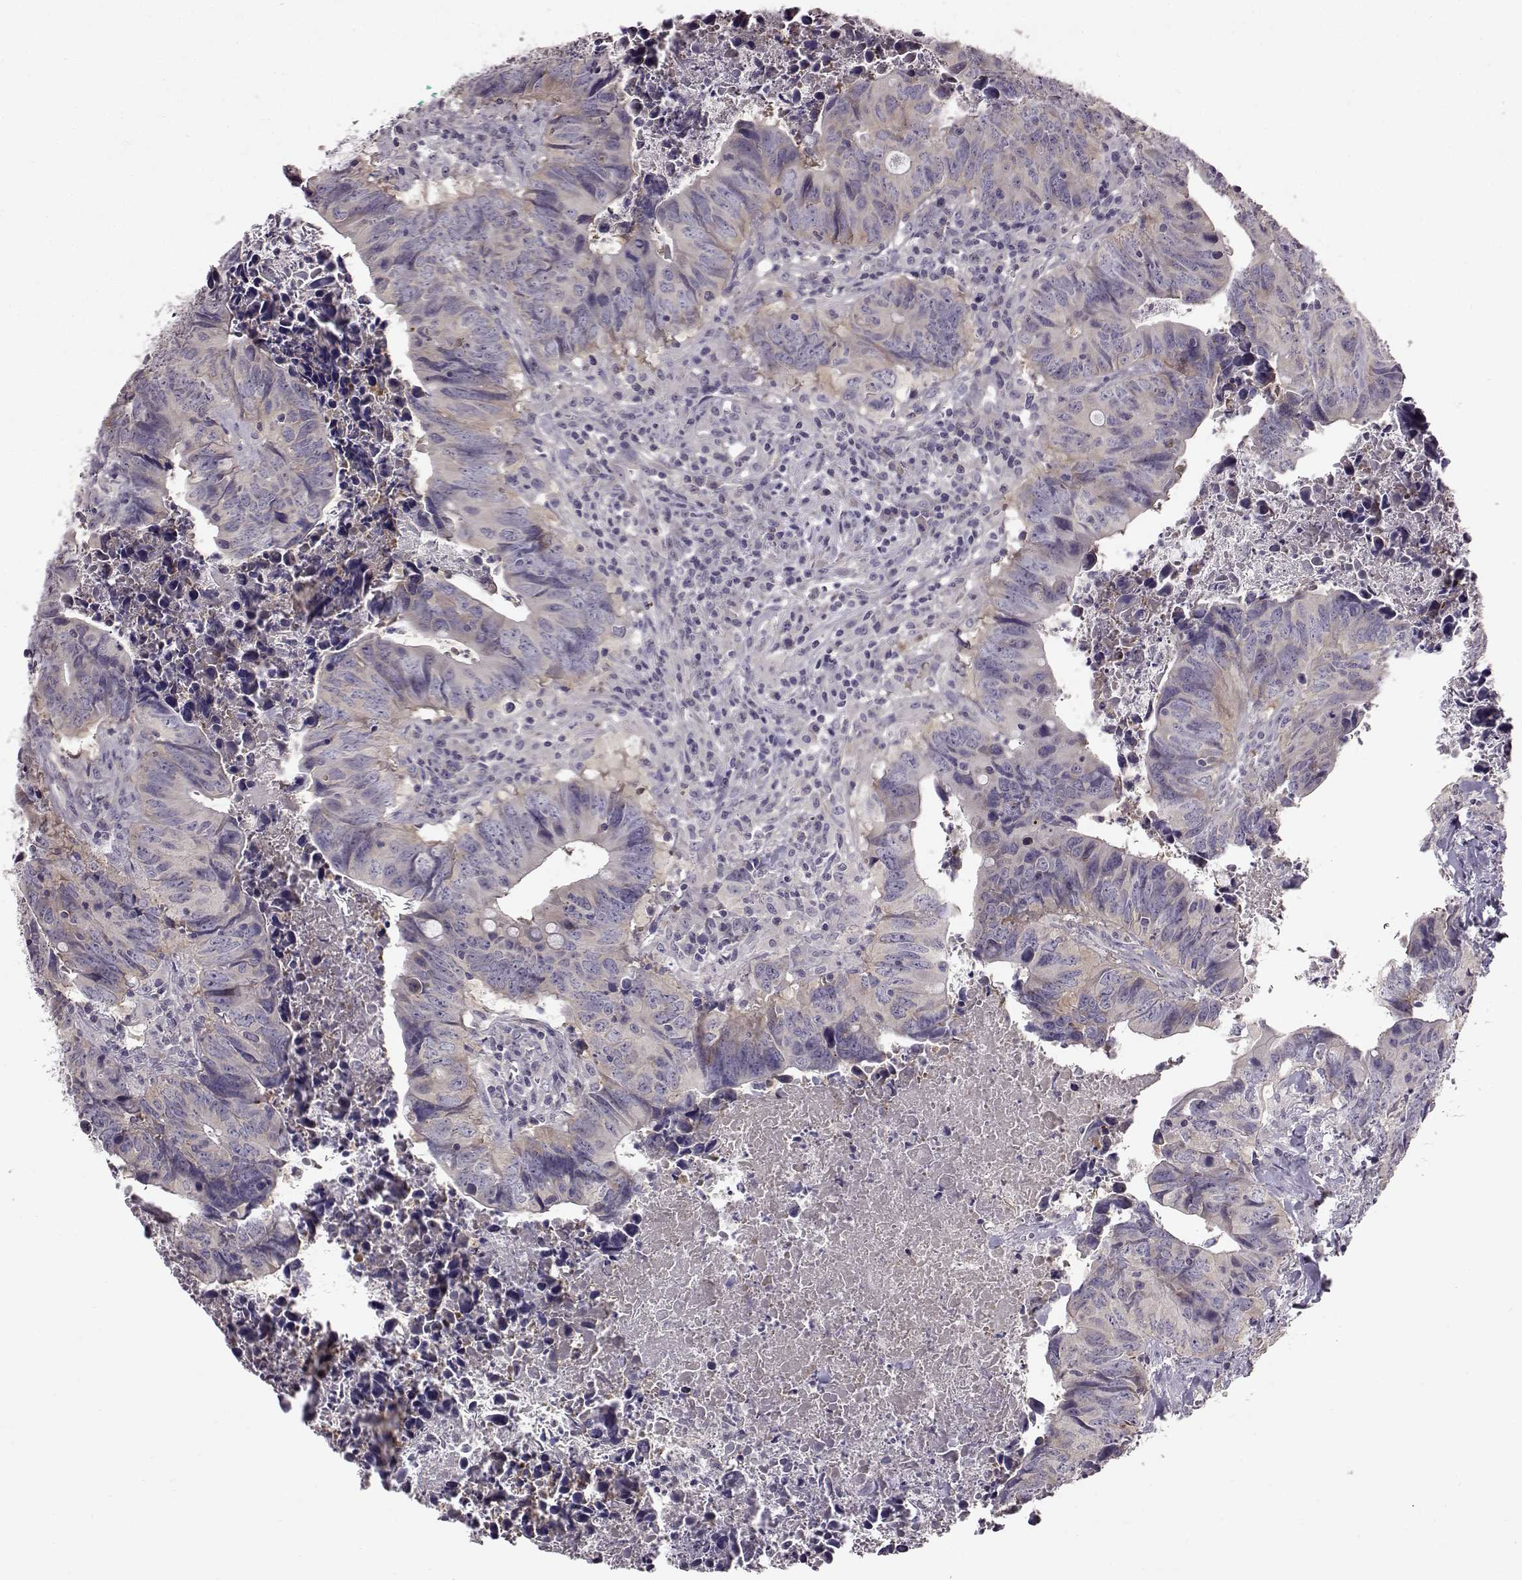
{"staining": {"intensity": "negative", "quantity": "none", "location": "none"}, "tissue": "colorectal cancer", "cell_type": "Tumor cells", "image_type": "cancer", "snomed": [{"axis": "morphology", "description": "Adenocarcinoma, NOS"}, {"axis": "topography", "description": "Colon"}], "caption": "Immunohistochemical staining of colorectal cancer (adenocarcinoma) demonstrates no significant expression in tumor cells.", "gene": "ADGRG2", "patient": {"sex": "female", "age": 82}}